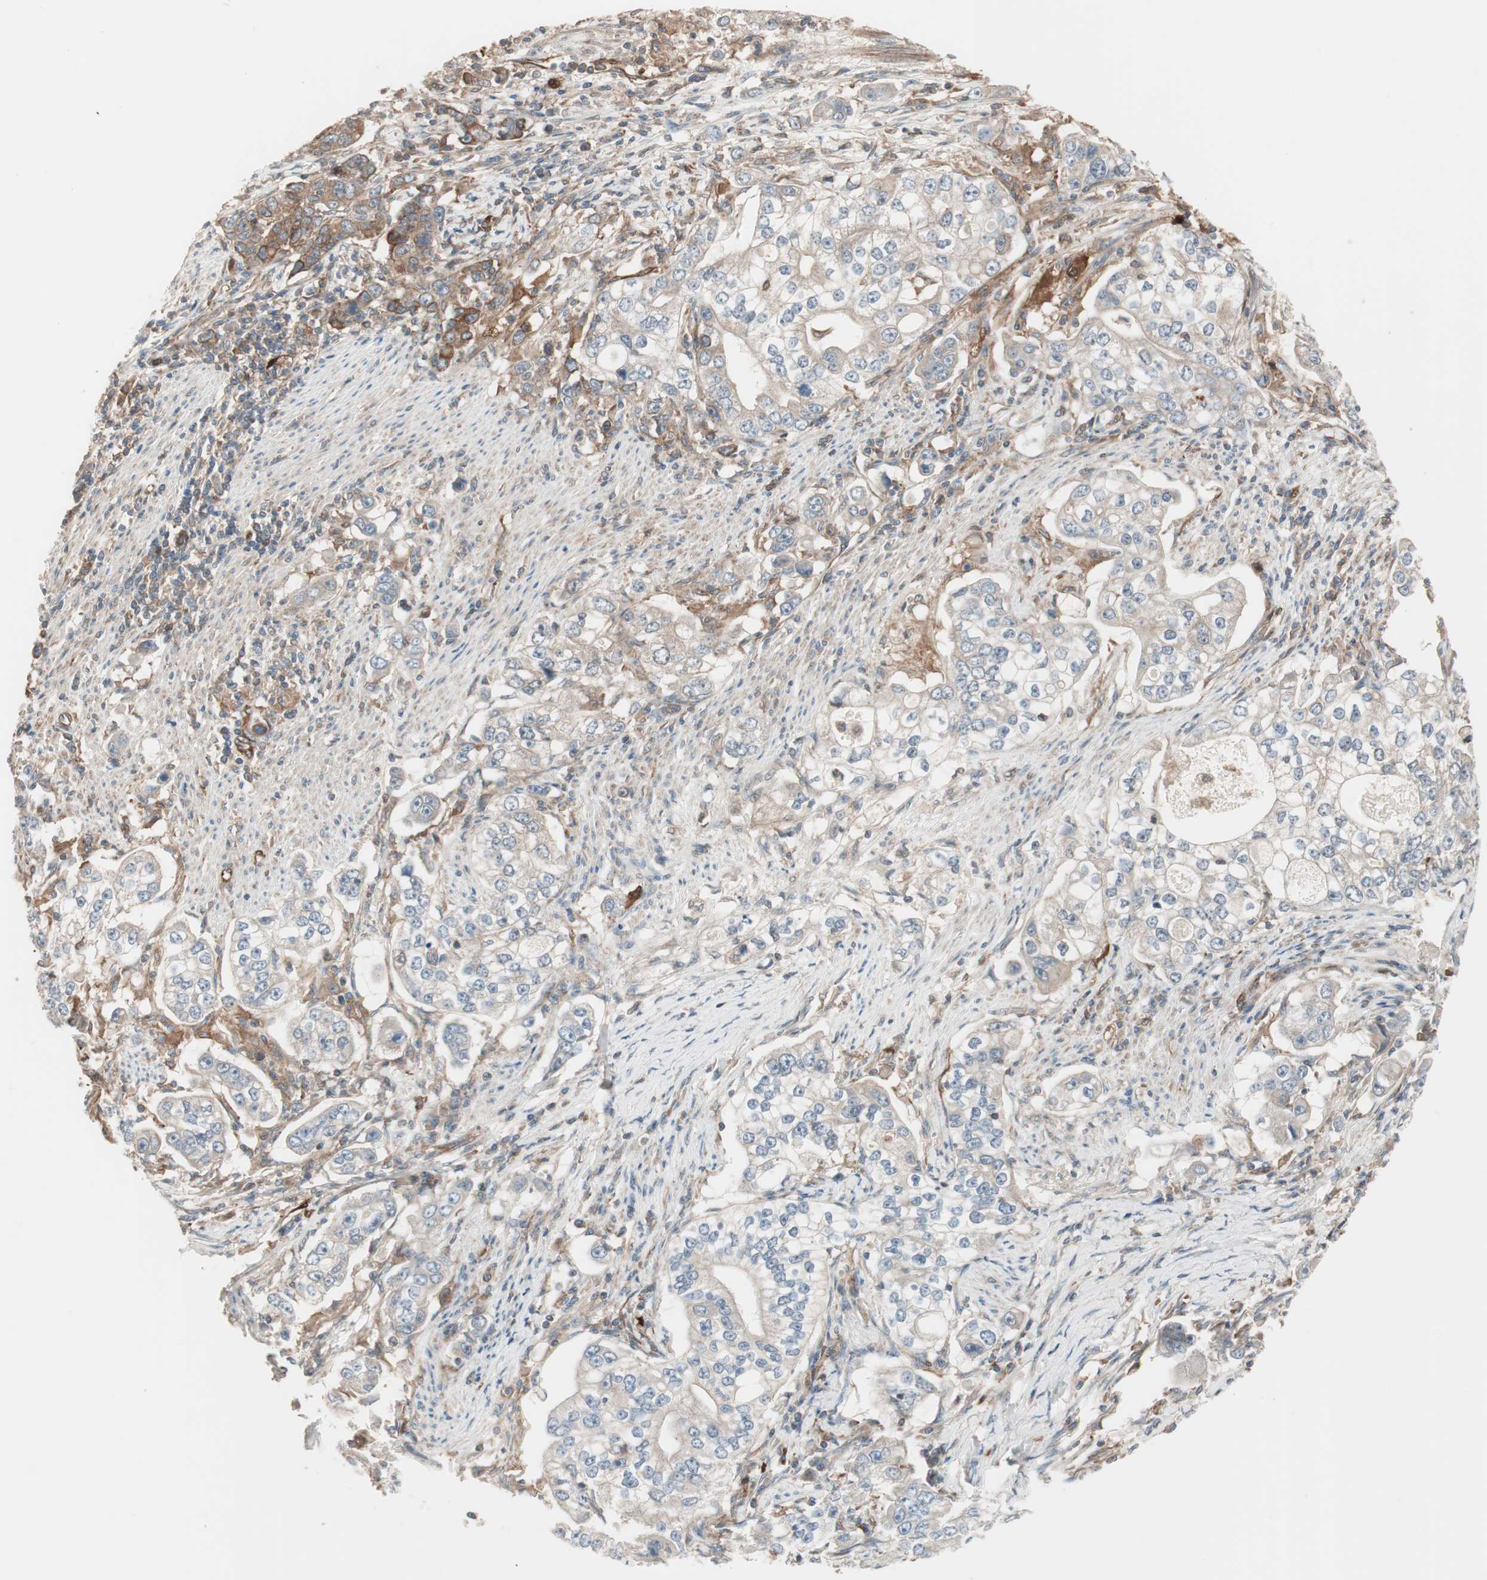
{"staining": {"intensity": "weak", "quantity": ">75%", "location": "cytoplasmic/membranous"}, "tissue": "stomach cancer", "cell_type": "Tumor cells", "image_type": "cancer", "snomed": [{"axis": "morphology", "description": "Adenocarcinoma, NOS"}, {"axis": "topography", "description": "Stomach, lower"}], "caption": "Tumor cells display low levels of weak cytoplasmic/membranous staining in approximately >75% of cells in stomach cancer (adenocarcinoma).", "gene": "STAB1", "patient": {"sex": "female", "age": 72}}